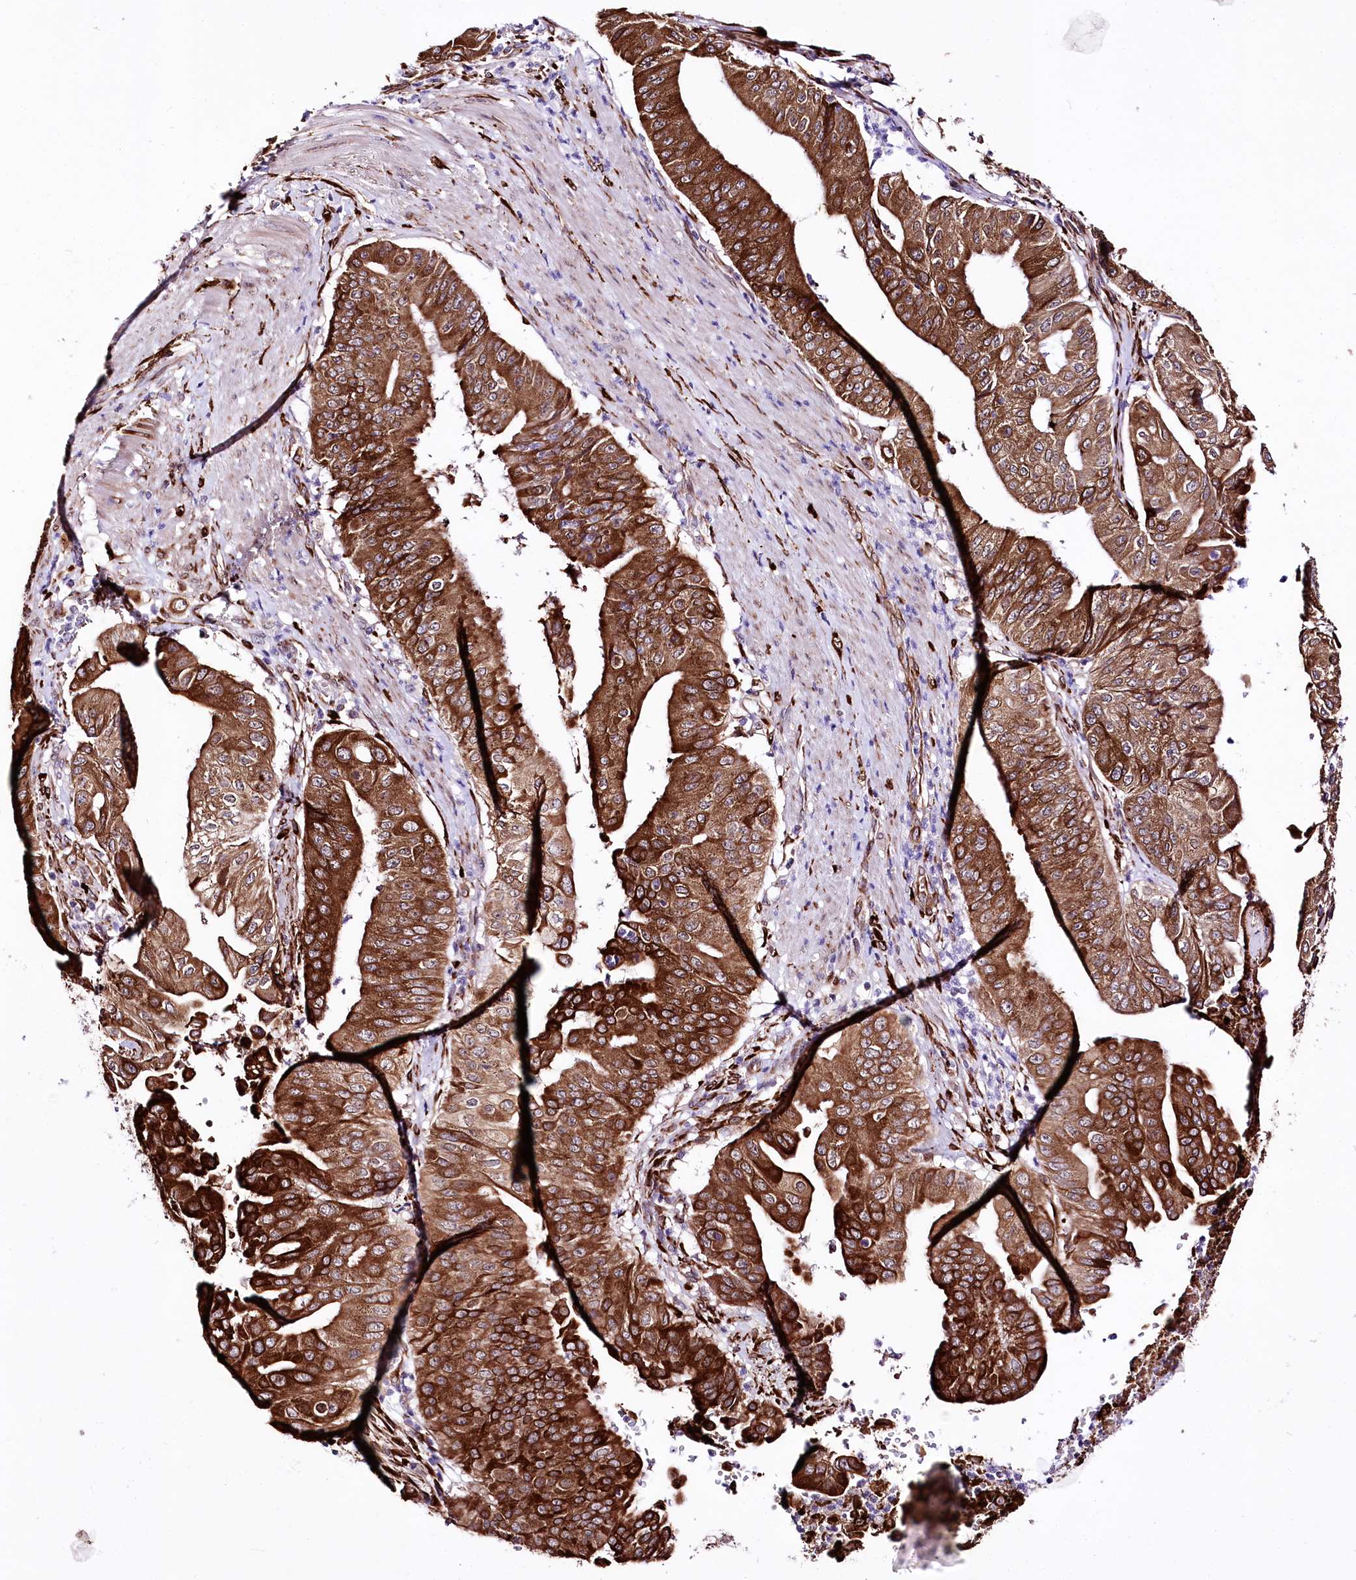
{"staining": {"intensity": "strong", "quantity": ">75%", "location": "cytoplasmic/membranous"}, "tissue": "pancreatic cancer", "cell_type": "Tumor cells", "image_type": "cancer", "snomed": [{"axis": "morphology", "description": "Adenocarcinoma, NOS"}, {"axis": "topography", "description": "Pancreas"}], "caption": "This image shows IHC staining of human pancreatic cancer, with high strong cytoplasmic/membranous expression in approximately >75% of tumor cells.", "gene": "WWC1", "patient": {"sex": "female", "age": 77}}